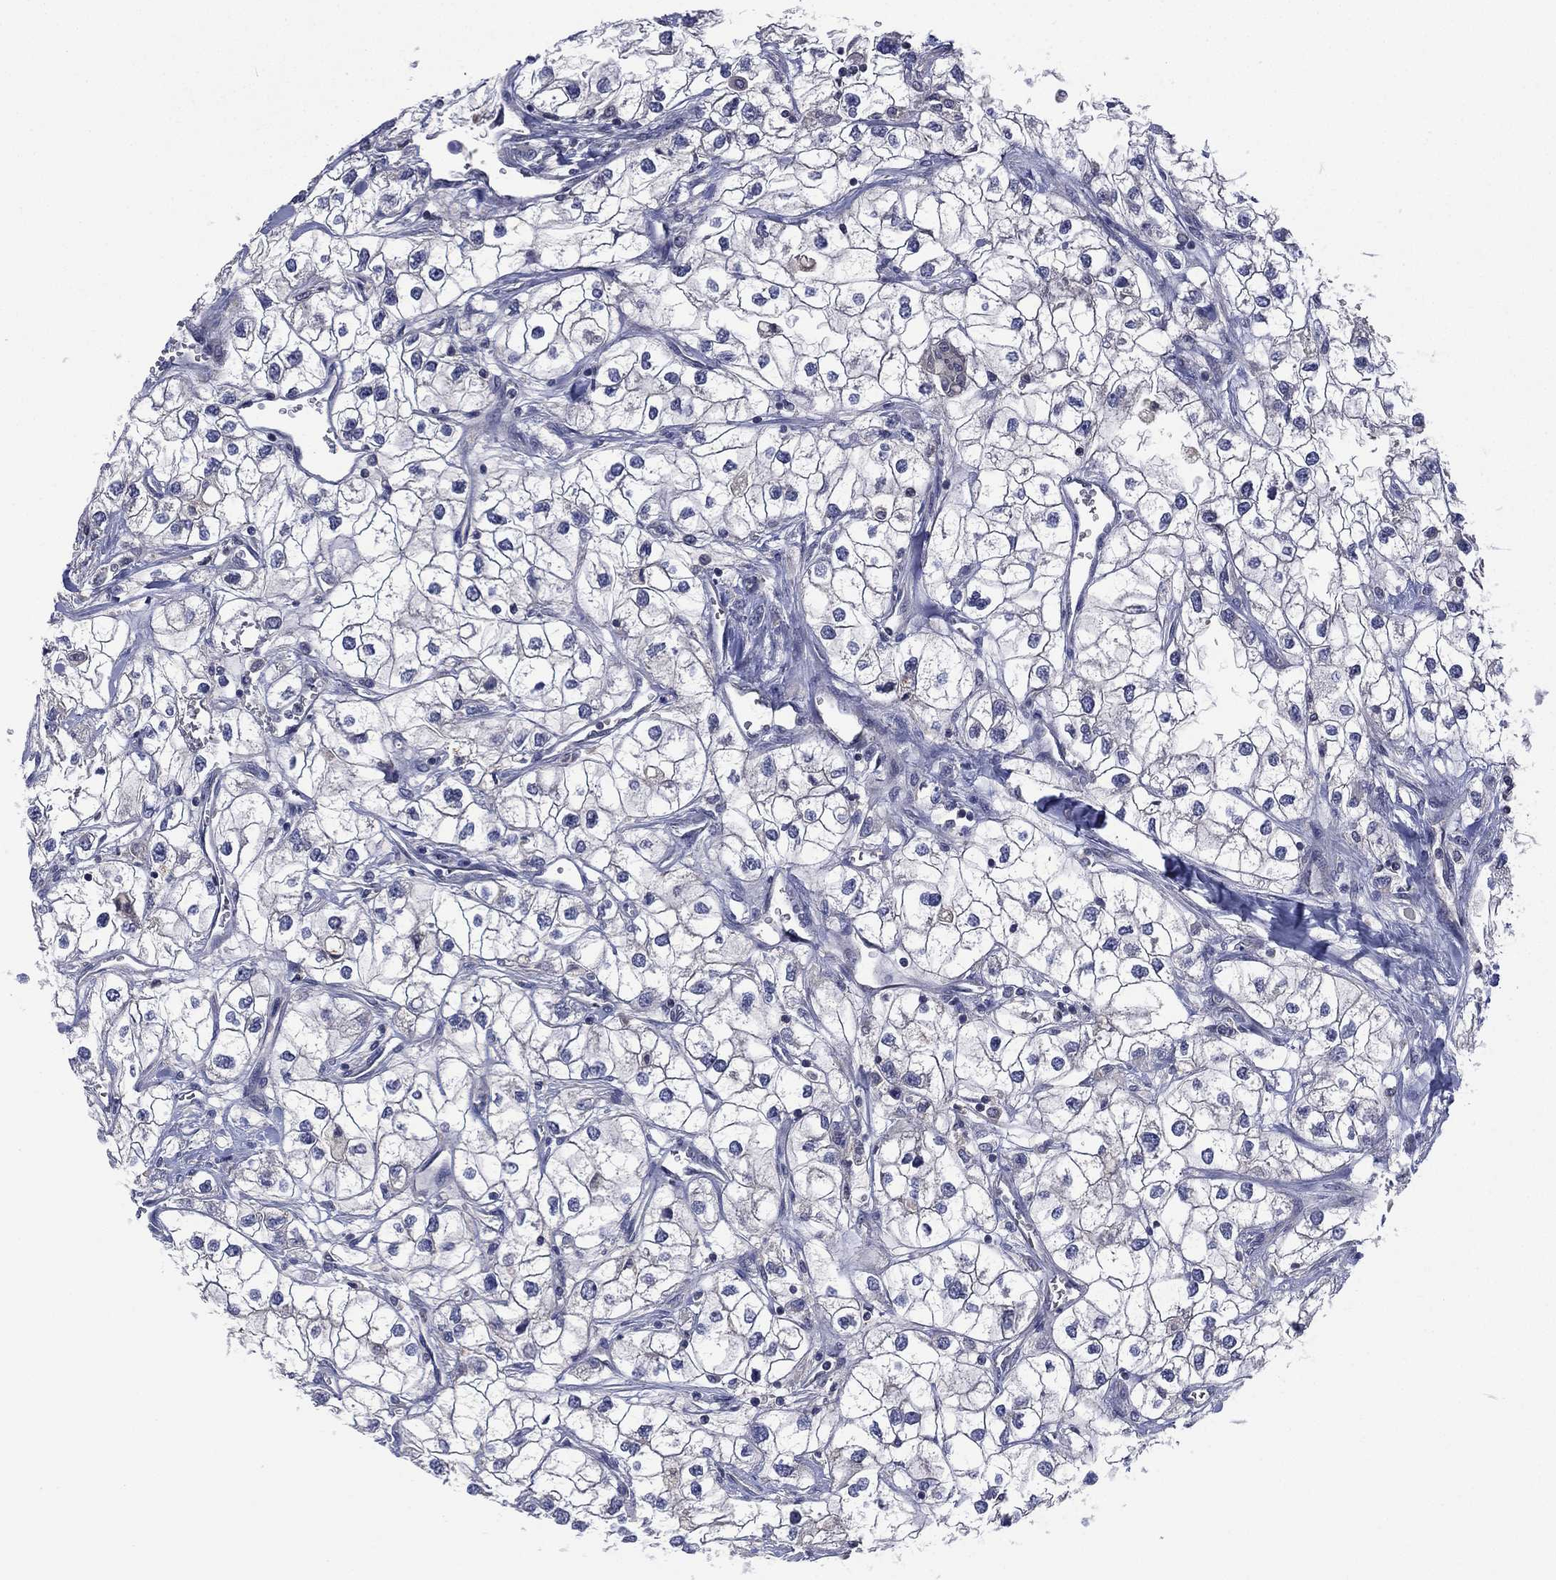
{"staining": {"intensity": "negative", "quantity": "none", "location": "none"}, "tissue": "renal cancer", "cell_type": "Tumor cells", "image_type": "cancer", "snomed": [{"axis": "morphology", "description": "Adenocarcinoma, NOS"}, {"axis": "topography", "description": "Kidney"}], "caption": "Immunohistochemistry (IHC) of human renal adenocarcinoma reveals no positivity in tumor cells. The staining was performed using DAB to visualize the protein expression in brown, while the nuclei were stained in blue with hematoxylin (Magnification: 20x).", "gene": "MPP7", "patient": {"sex": "male", "age": 59}}